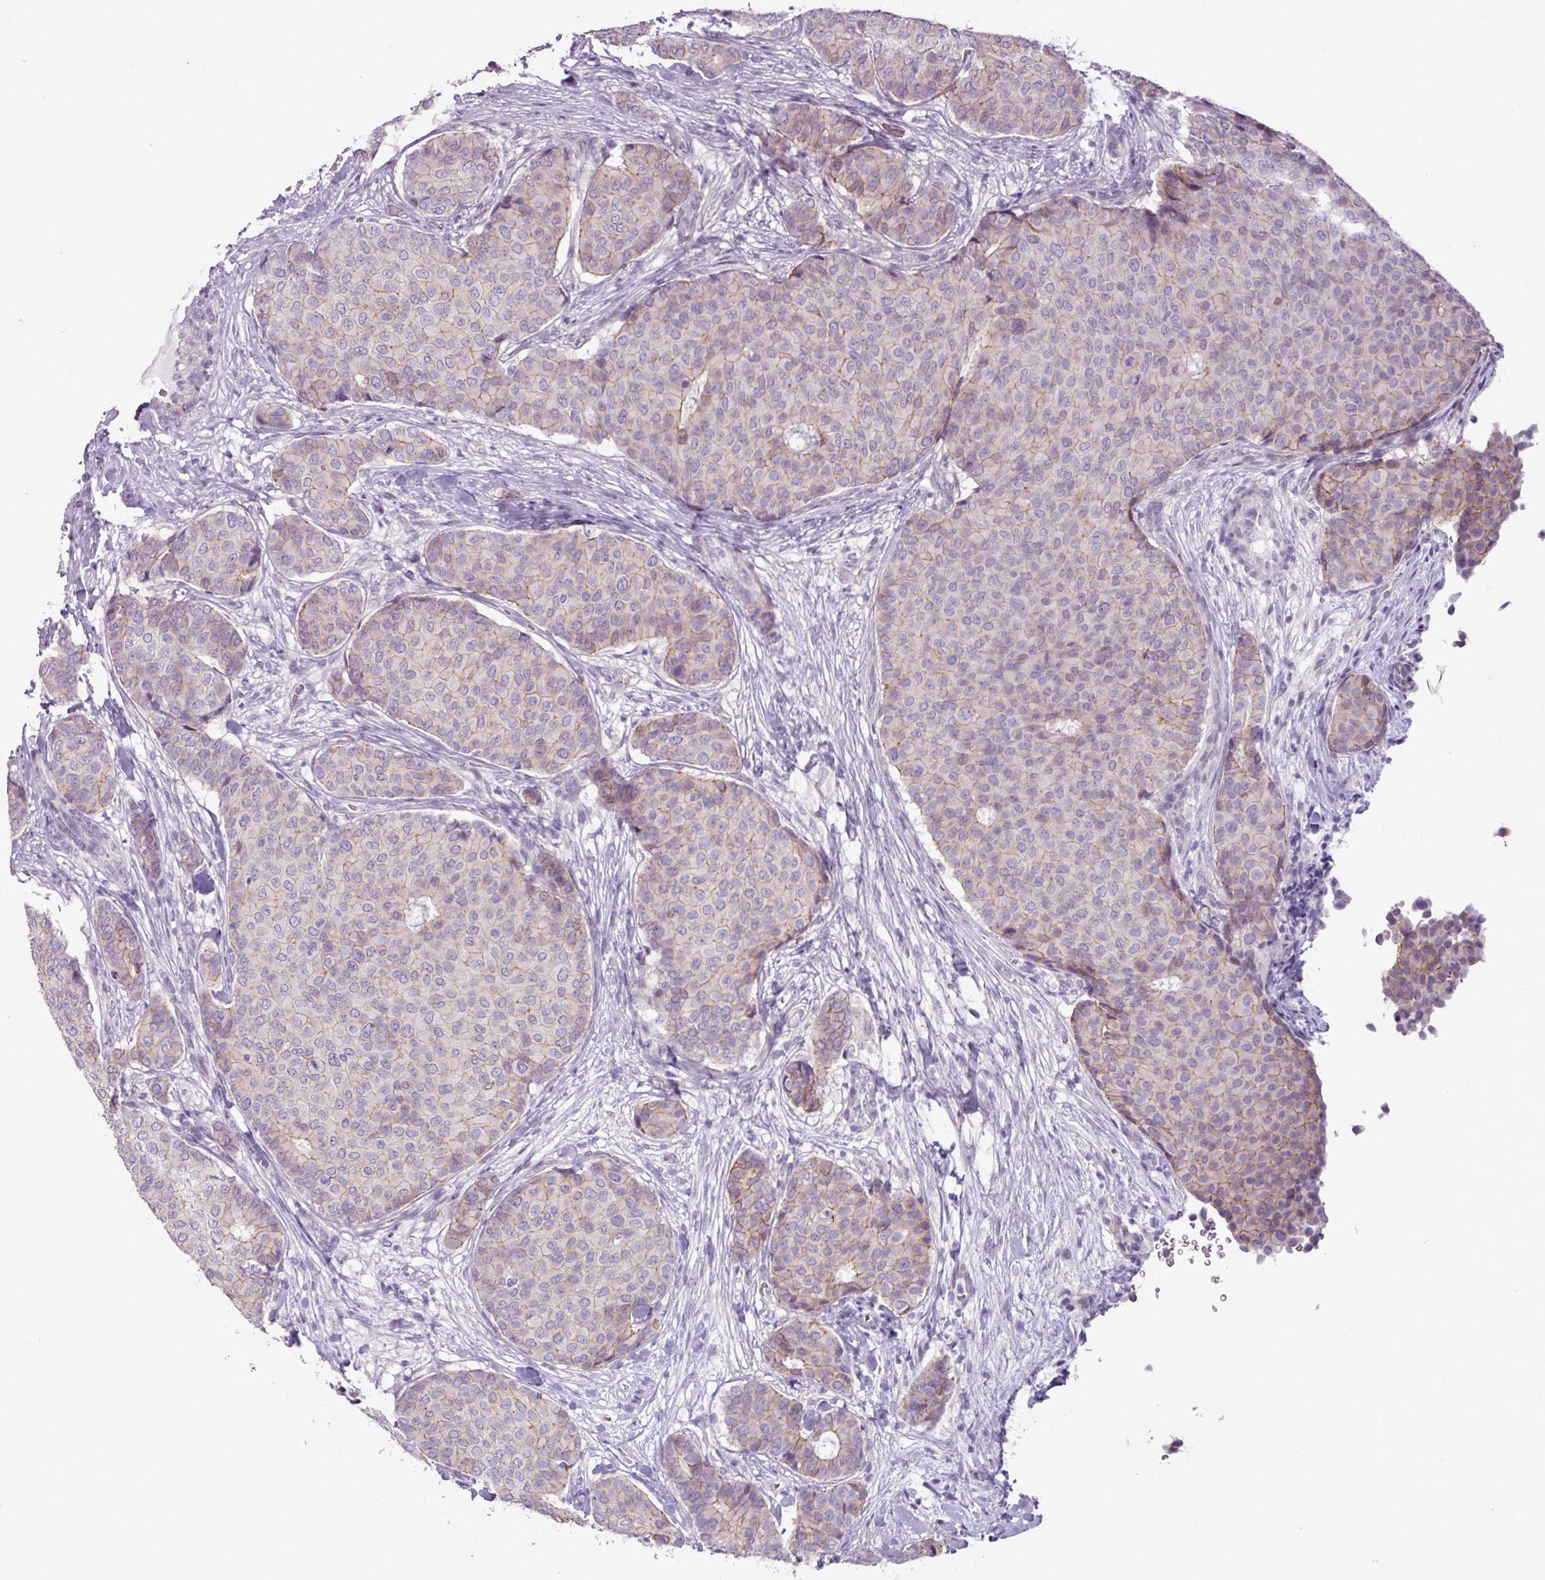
{"staining": {"intensity": "weak", "quantity": "25%-75%", "location": "cytoplasmic/membranous"}, "tissue": "breast cancer", "cell_type": "Tumor cells", "image_type": "cancer", "snomed": [{"axis": "morphology", "description": "Duct carcinoma"}, {"axis": "topography", "description": "Breast"}], "caption": "Protein staining by immunohistochemistry (IHC) demonstrates weak cytoplasmic/membranous staining in about 25%-75% of tumor cells in breast cancer (intraductal carcinoma).", "gene": "PNMA6A", "patient": {"sex": "female", "age": 75}}